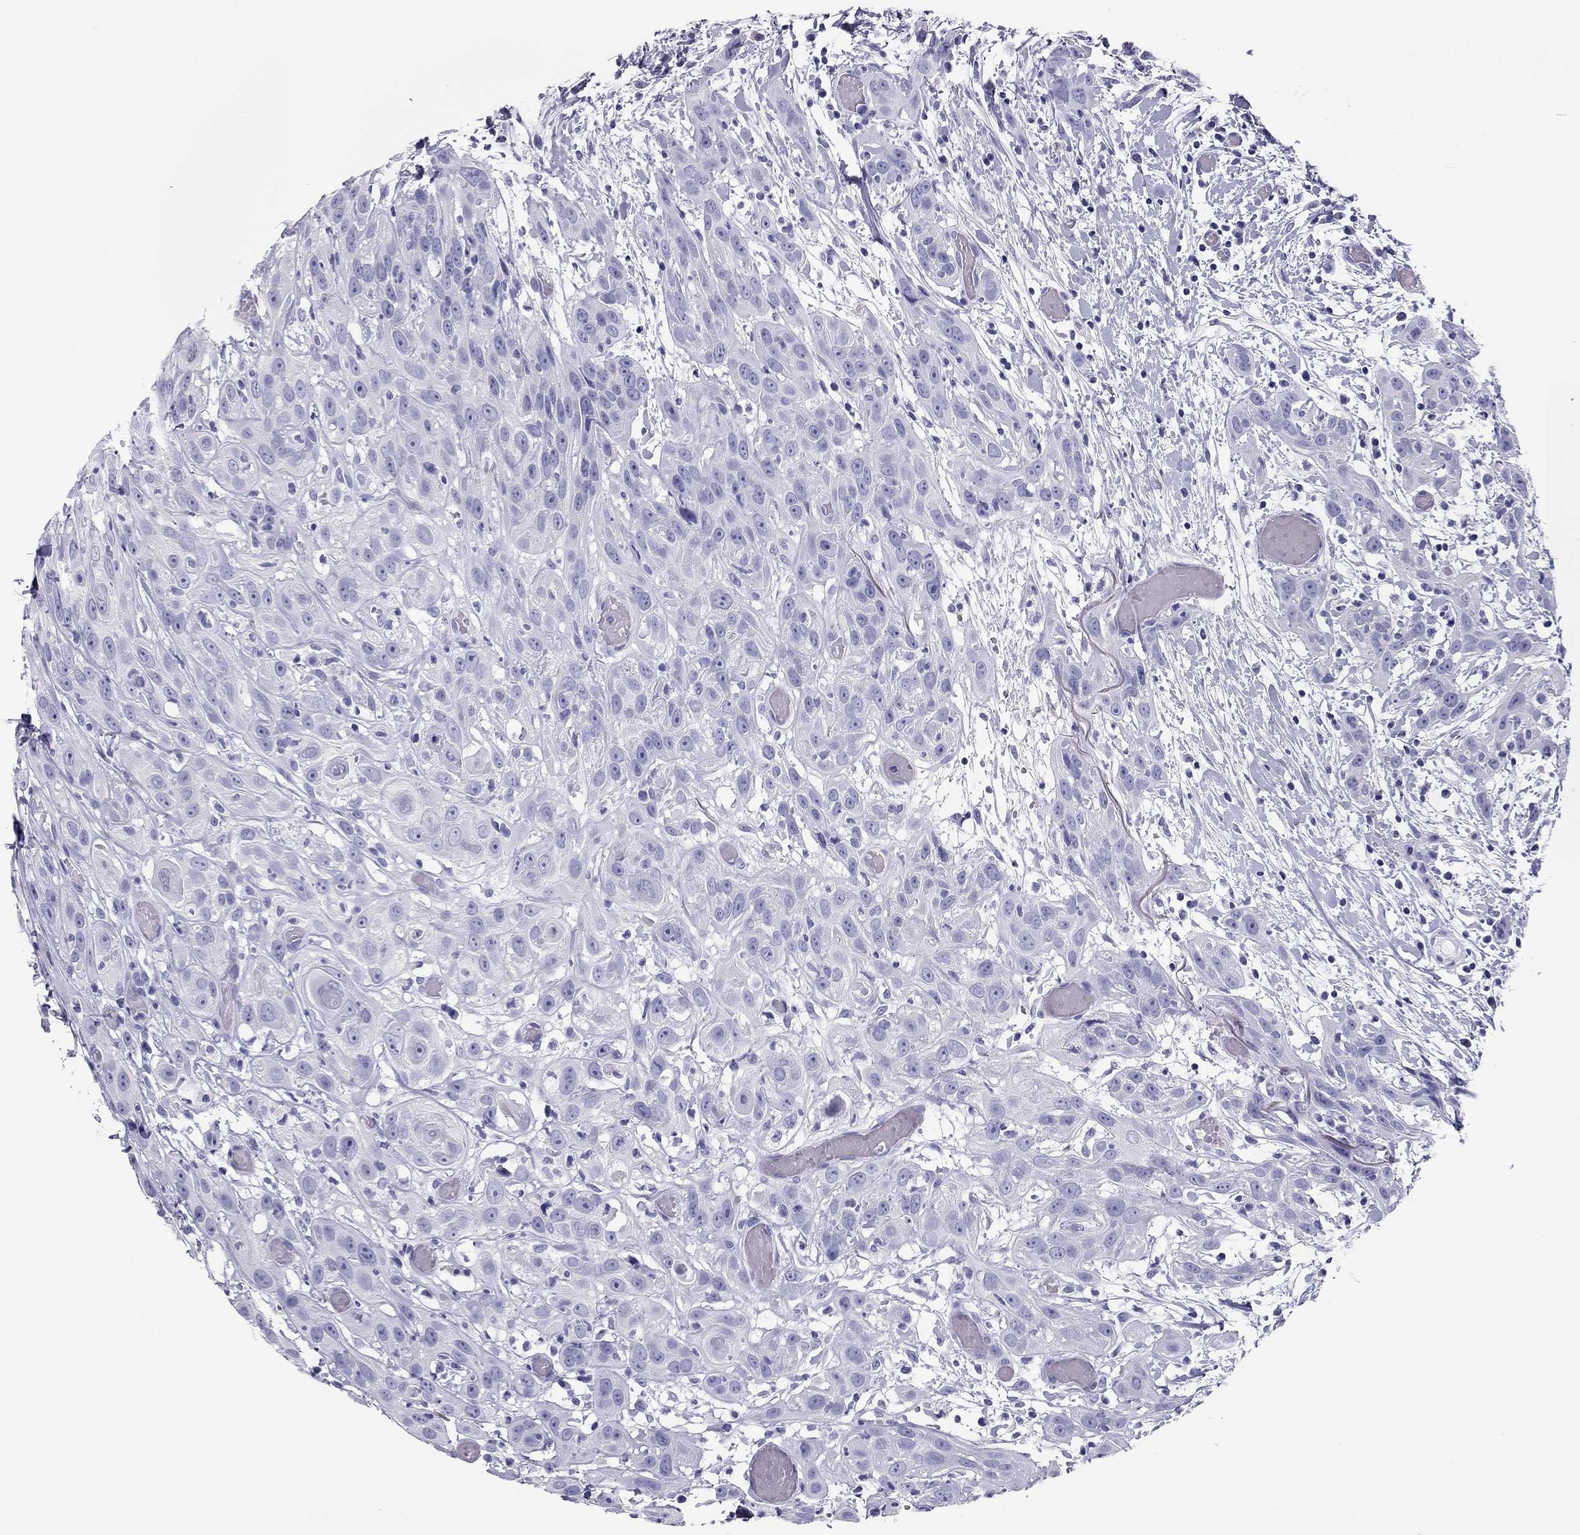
{"staining": {"intensity": "negative", "quantity": "none", "location": "none"}, "tissue": "head and neck cancer", "cell_type": "Tumor cells", "image_type": "cancer", "snomed": [{"axis": "morphology", "description": "Normal tissue, NOS"}, {"axis": "morphology", "description": "Squamous cell carcinoma, NOS"}, {"axis": "topography", "description": "Oral tissue"}, {"axis": "topography", "description": "Salivary gland"}, {"axis": "topography", "description": "Head-Neck"}], "caption": "Protein analysis of head and neck cancer exhibits no significant positivity in tumor cells.", "gene": "PDE6A", "patient": {"sex": "female", "age": 62}}